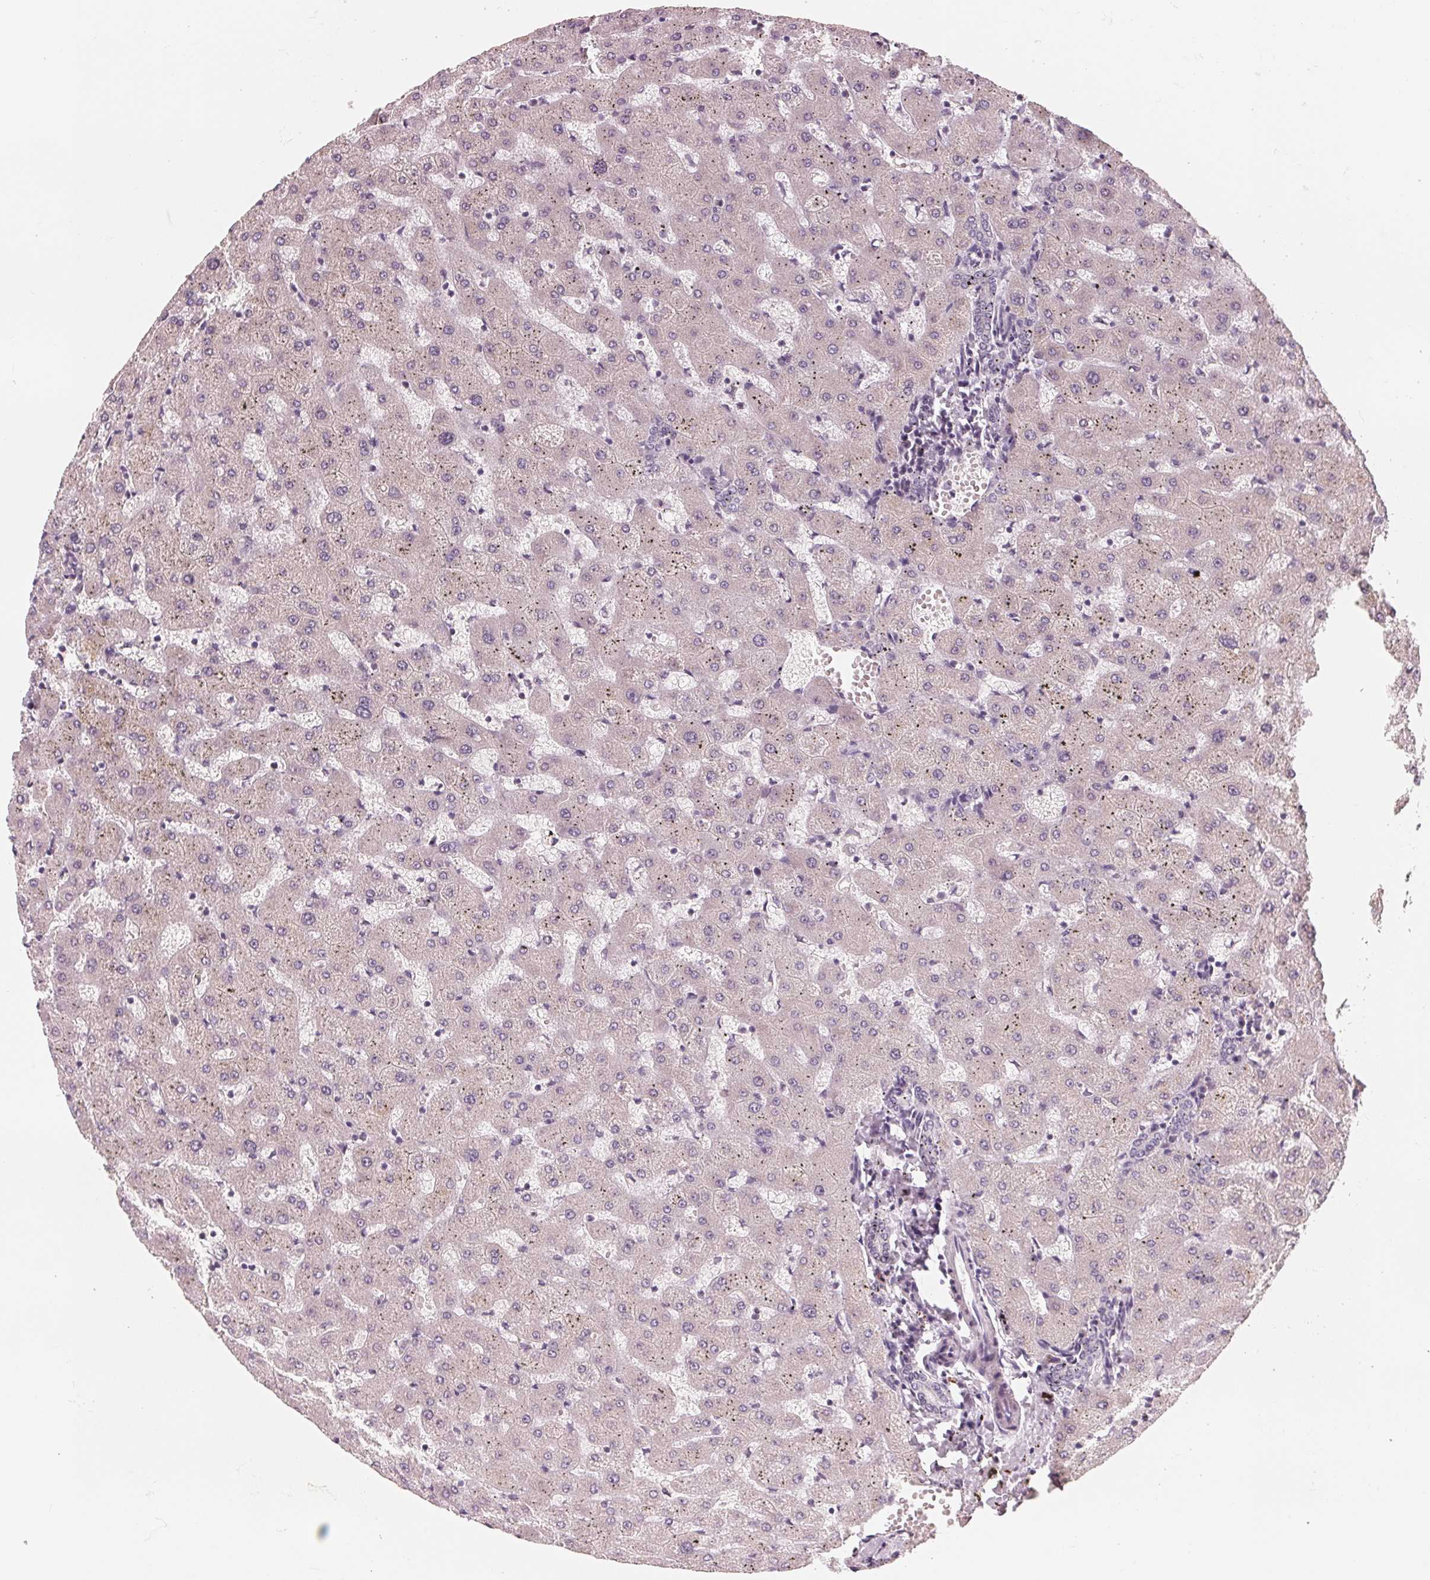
{"staining": {"intensity": "negative", "quantity": "none", "location": "none"}, "tissue": "liver", "cell_type": "Cholangiocytes", "image_type": "normal", "snomed": [{"axis": "morphology", "description": "Normal tissue, NOS"}, {"axis": "topography", "description": "Liver"}], "caption": "Liver stained for a protein using immunohistochemistry exhibits no positivity cholangiocytes.", "gene": "GIGYF2", "patient": {"sex": "female", "age": 63}}